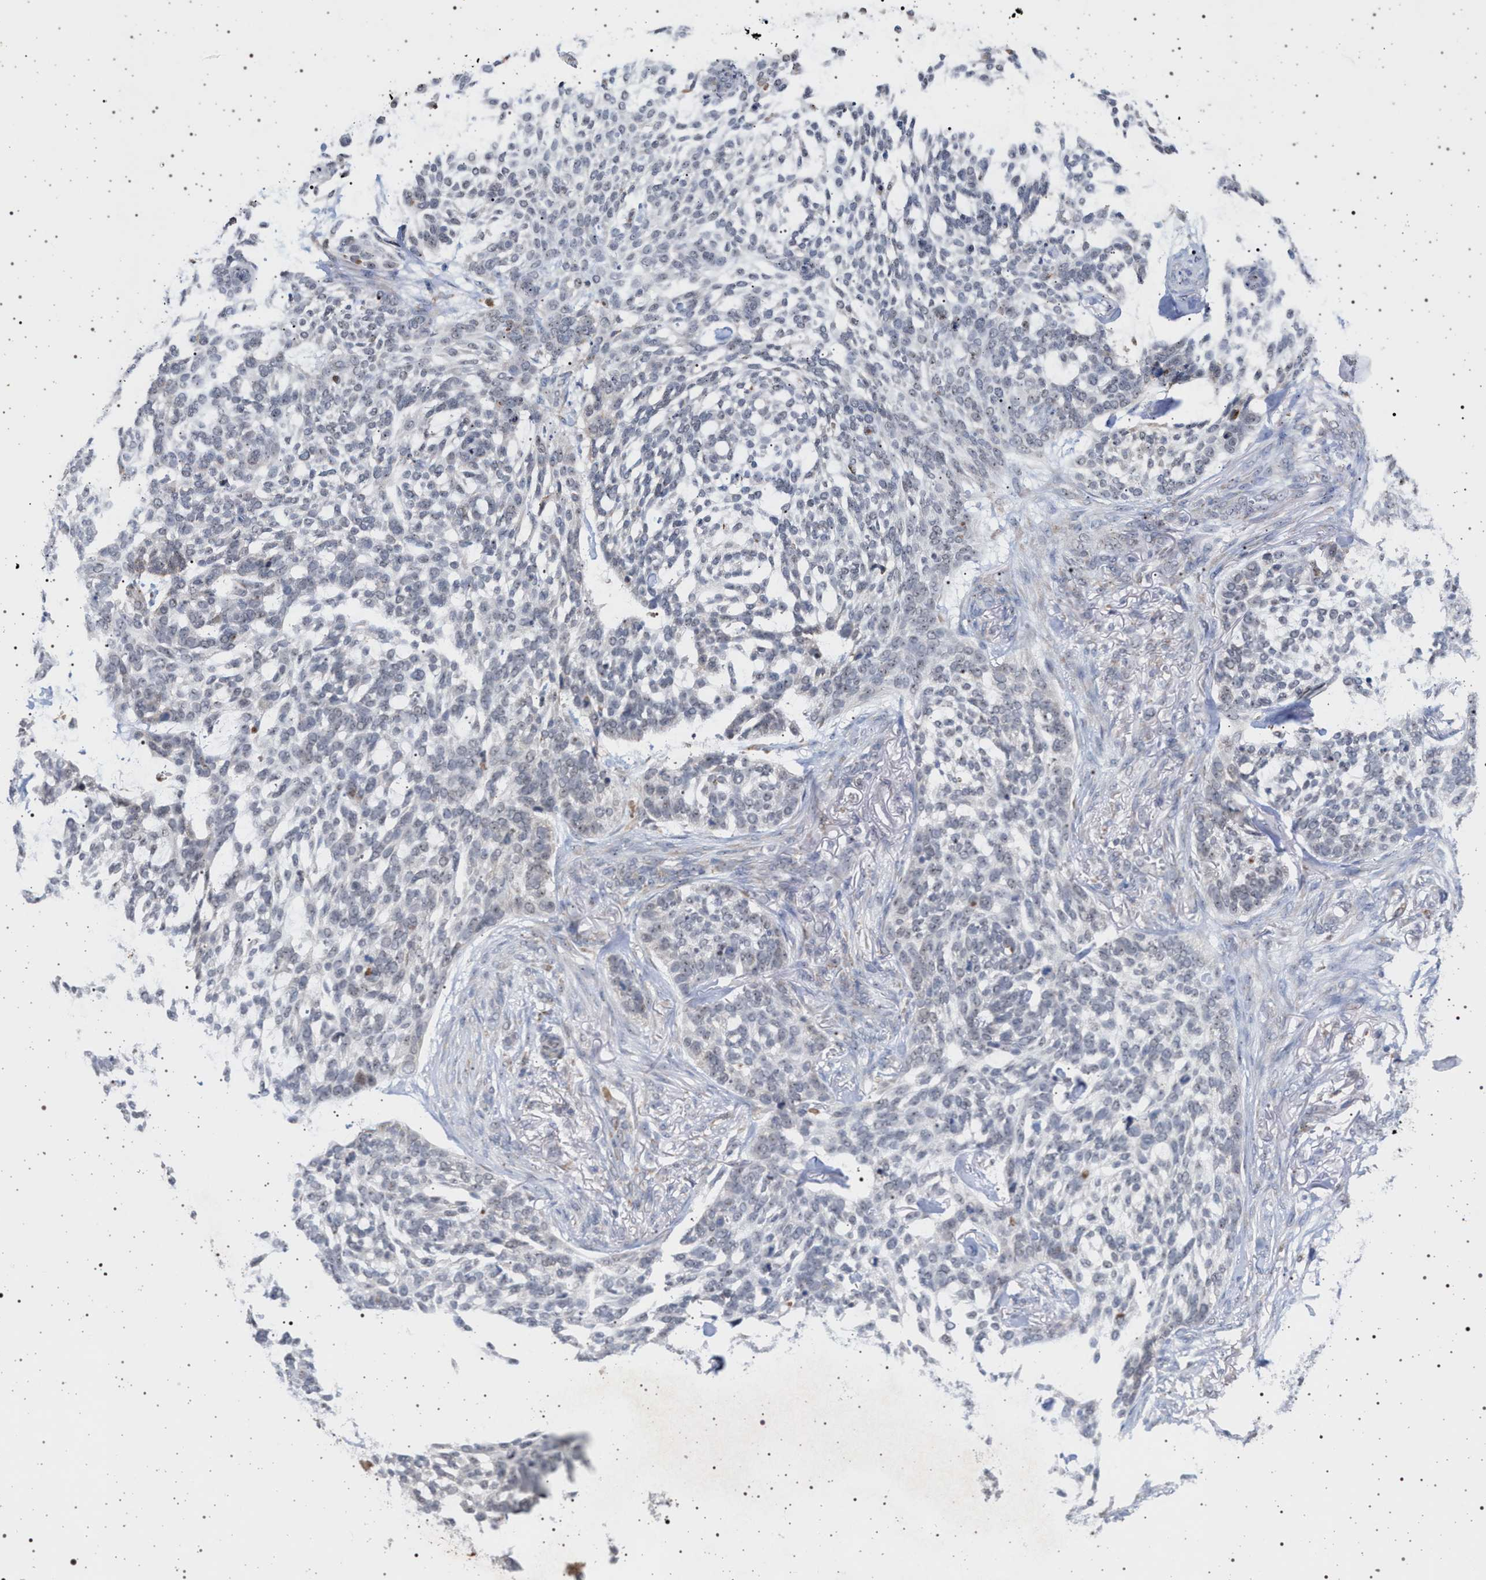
{"staining": {"intensity": "negative", "quantity": "none", "location": "none"}, "tissue": "skin cancer", "cell_type": "Tumor cells", "image_type": "cancer", "snomed": [{"axis": "morphology", "description": "Basal cell carcinoma"}, {"axis": "topography", "description": "Skin"}], "caption": "Tumor cells show no significant protein expression in skin cancer. The staining is performed using DAB (3,3'-diaminobenzidine) brown chromogen with nuclei counter-stained in using hematoxylin.", "gene": "ELAC2", "patient": {"sex": "female", "age": 64}}